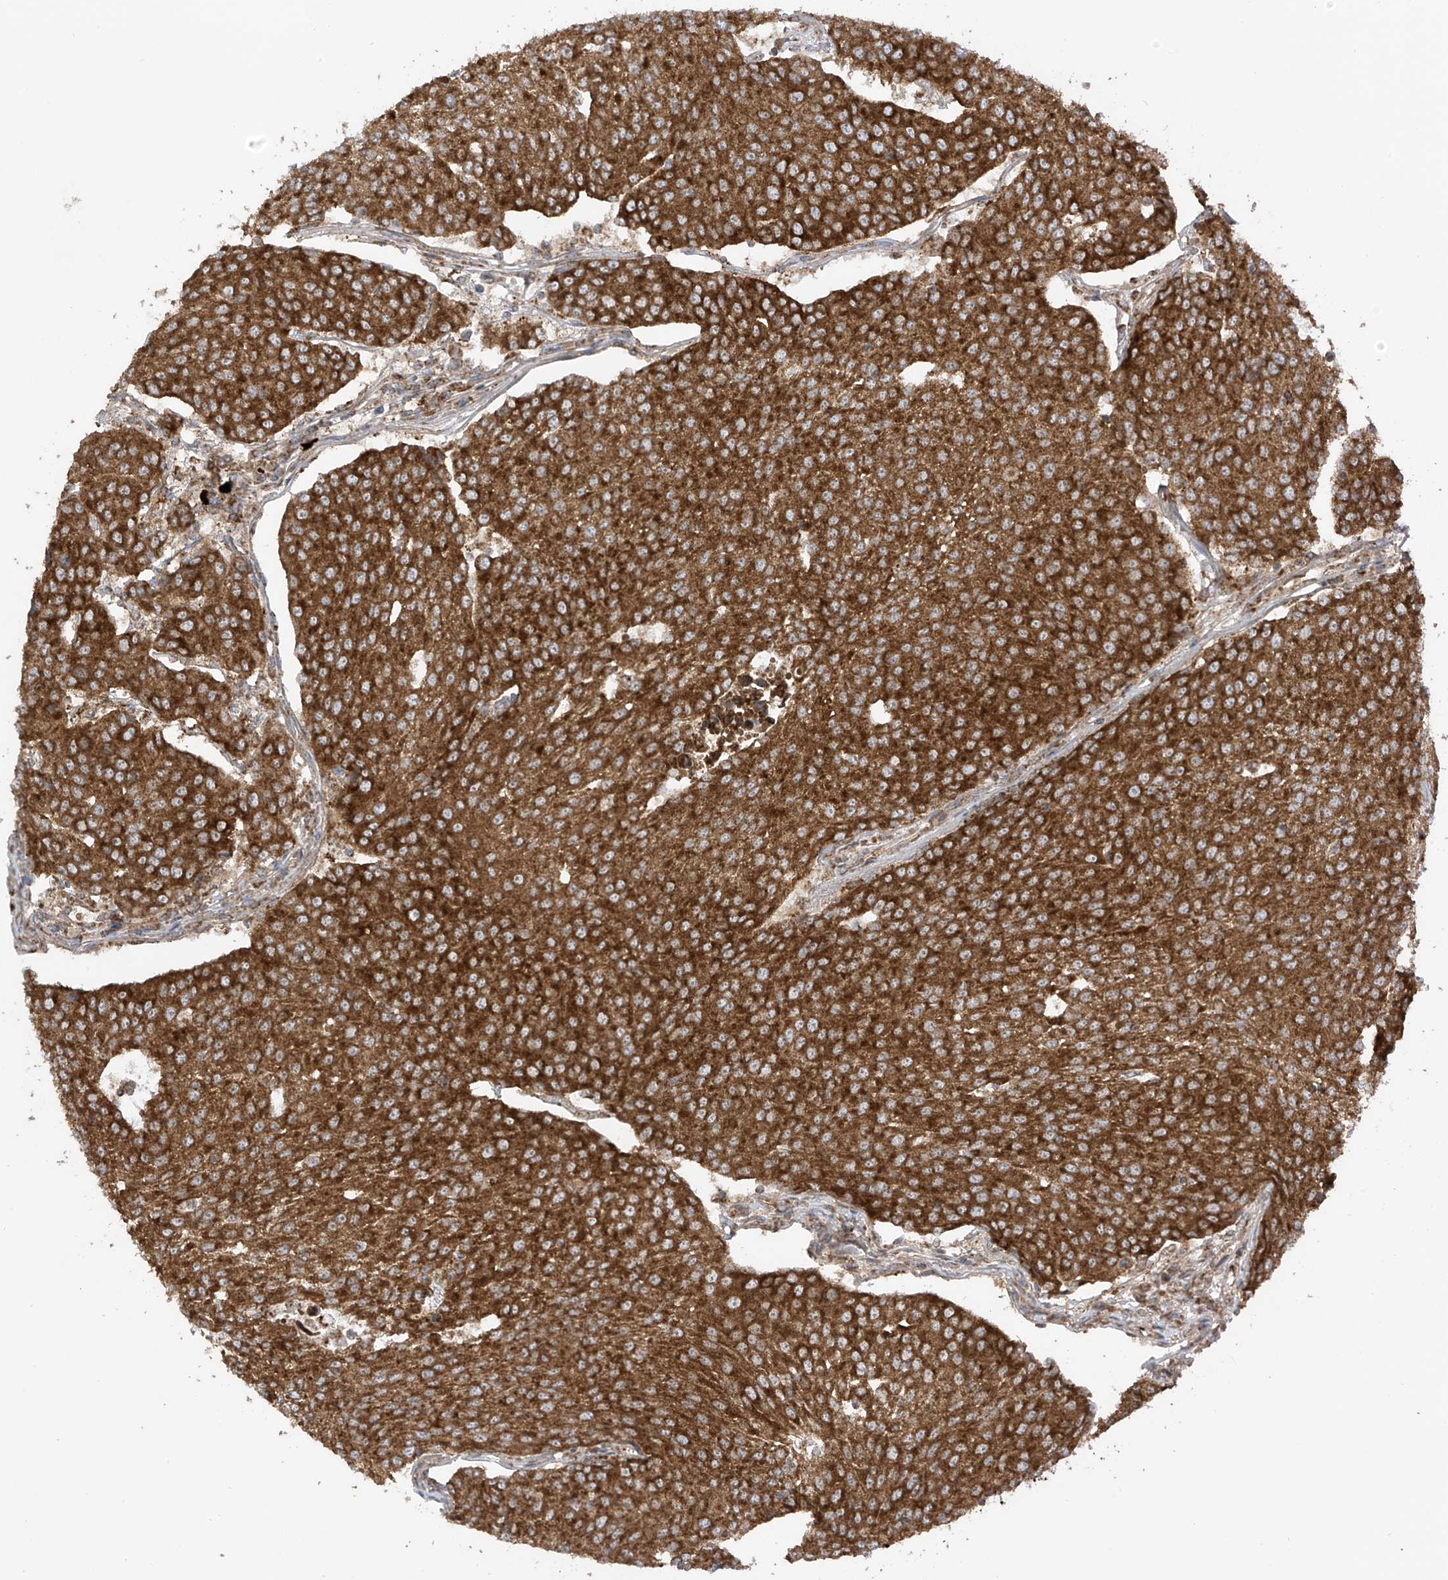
{"staining": {"intensity": "strong", "quantity": ">75%", "location": "cytoplasmic/membranous"}, "tissue": "urothelial cancer", "cell_type": "Tumor cells", "image_type": "cancer", "snomed": [{"axis": "morphology", "description": "Urothelial carcinoma, High grade"}, {"axis": "topography", "description": "Urinary bladder"}], "caption": "DAB (3,3'-diaminobenzidine) immunohistochemical staining of high-grade urothelial carcinoma demonstrates strong cytoplasmic/membranous protein expression in approximately >75% of tumor cells.", "gene": "REPS1", "patient": {"sex": "female", "age": 85}}